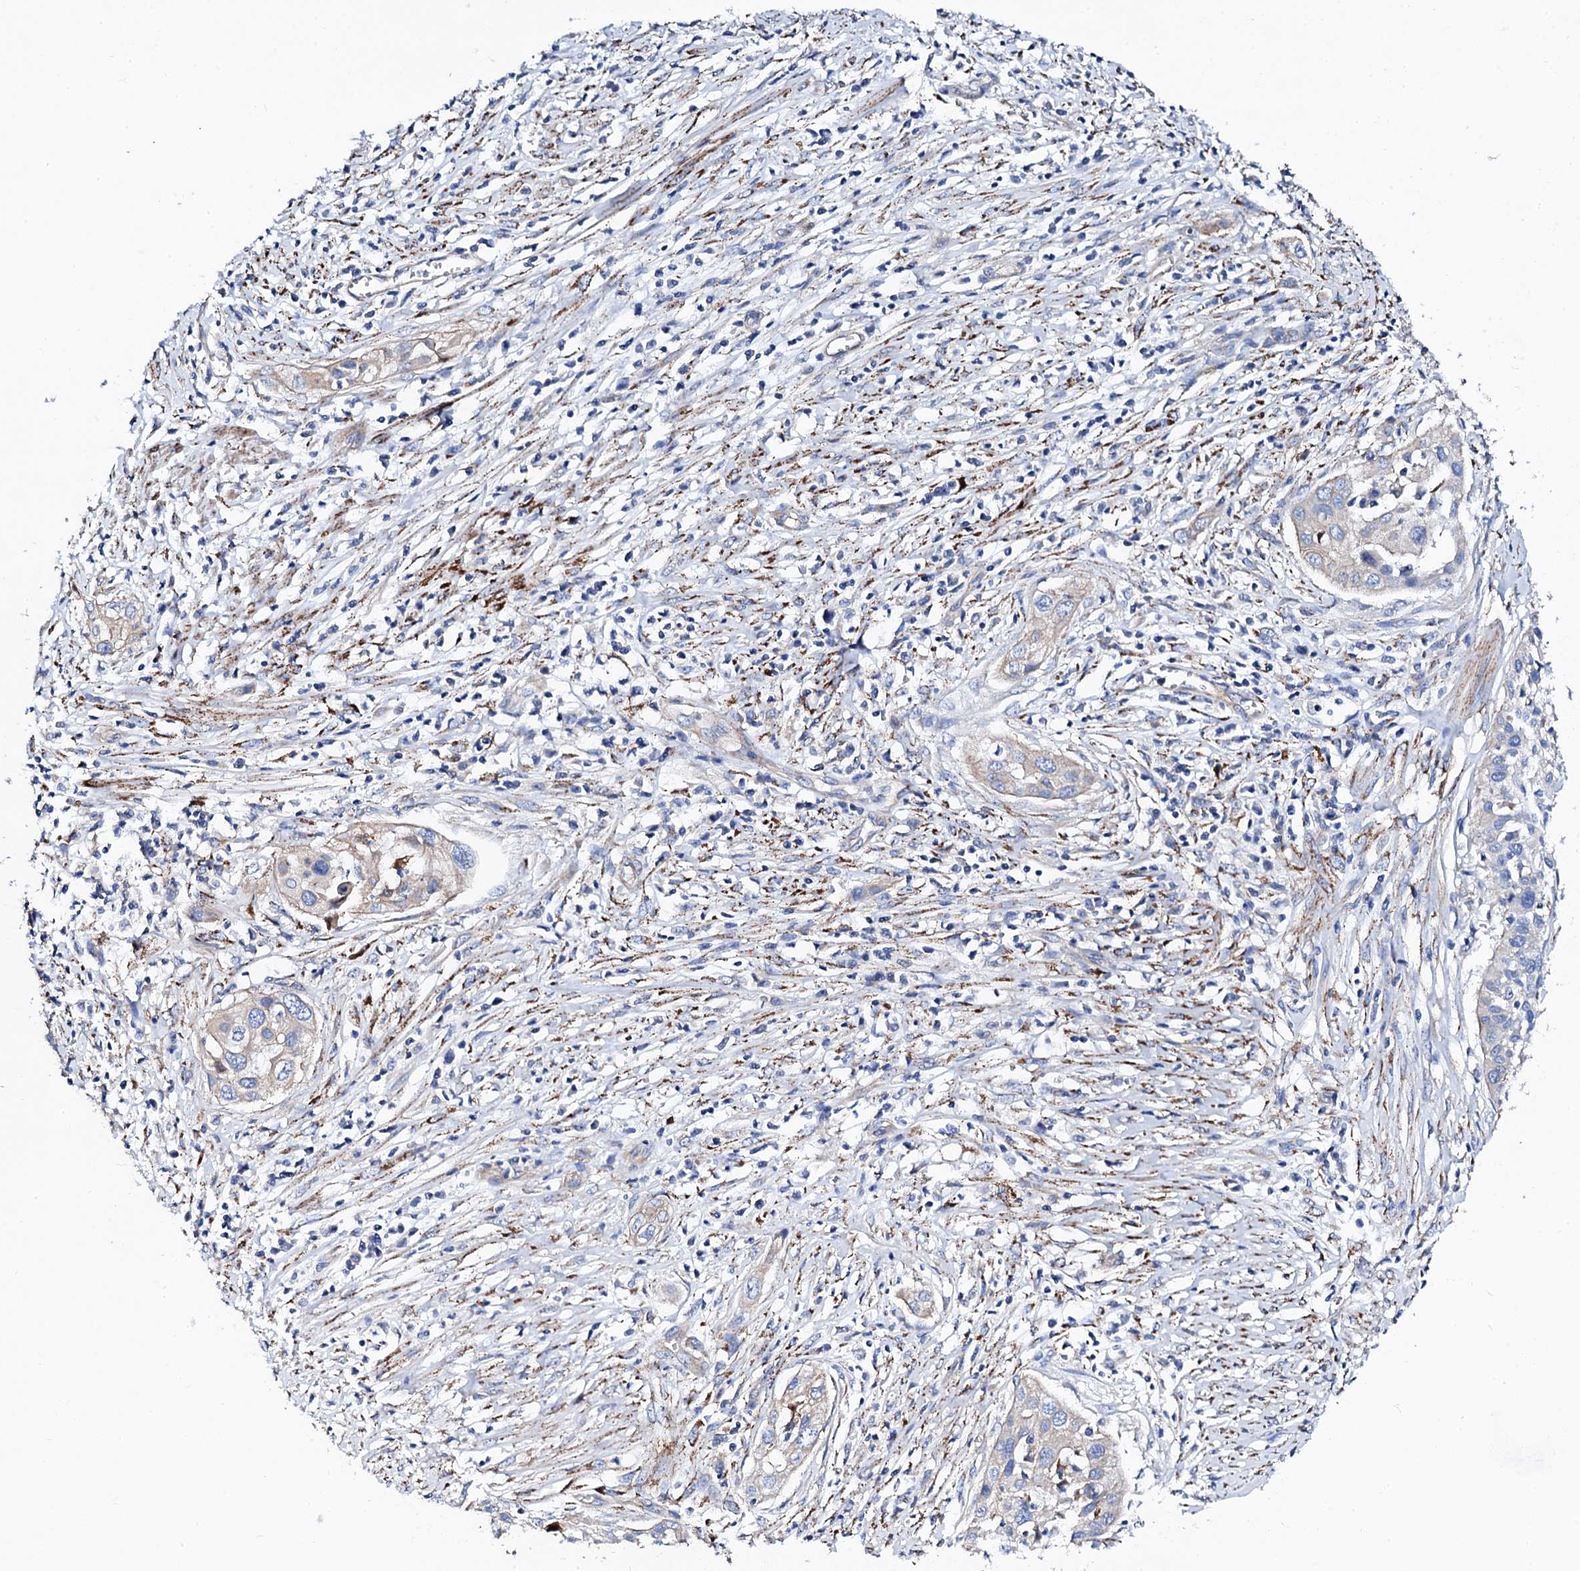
{"staining": {"intensity": "weak", "quantity": "<25%", "location": "cytoplasmic/membranous"}, "tissue": "cervical cancer", "cell_type": "Tumor cells", "image_type": "cancer", "snomed": [{"axis": "morphology", "description": "Squamous cell carcinoma, NOS"}, {"axis": "topography", "description": "Cervix"}], "caption": "This is an immunohistochemistry image of cervical cancer (squamous cell carcinoma). There is no staining in tumor cells.", "gene": "KLHL32", "patient": {"sex": "female", "age": 34}}